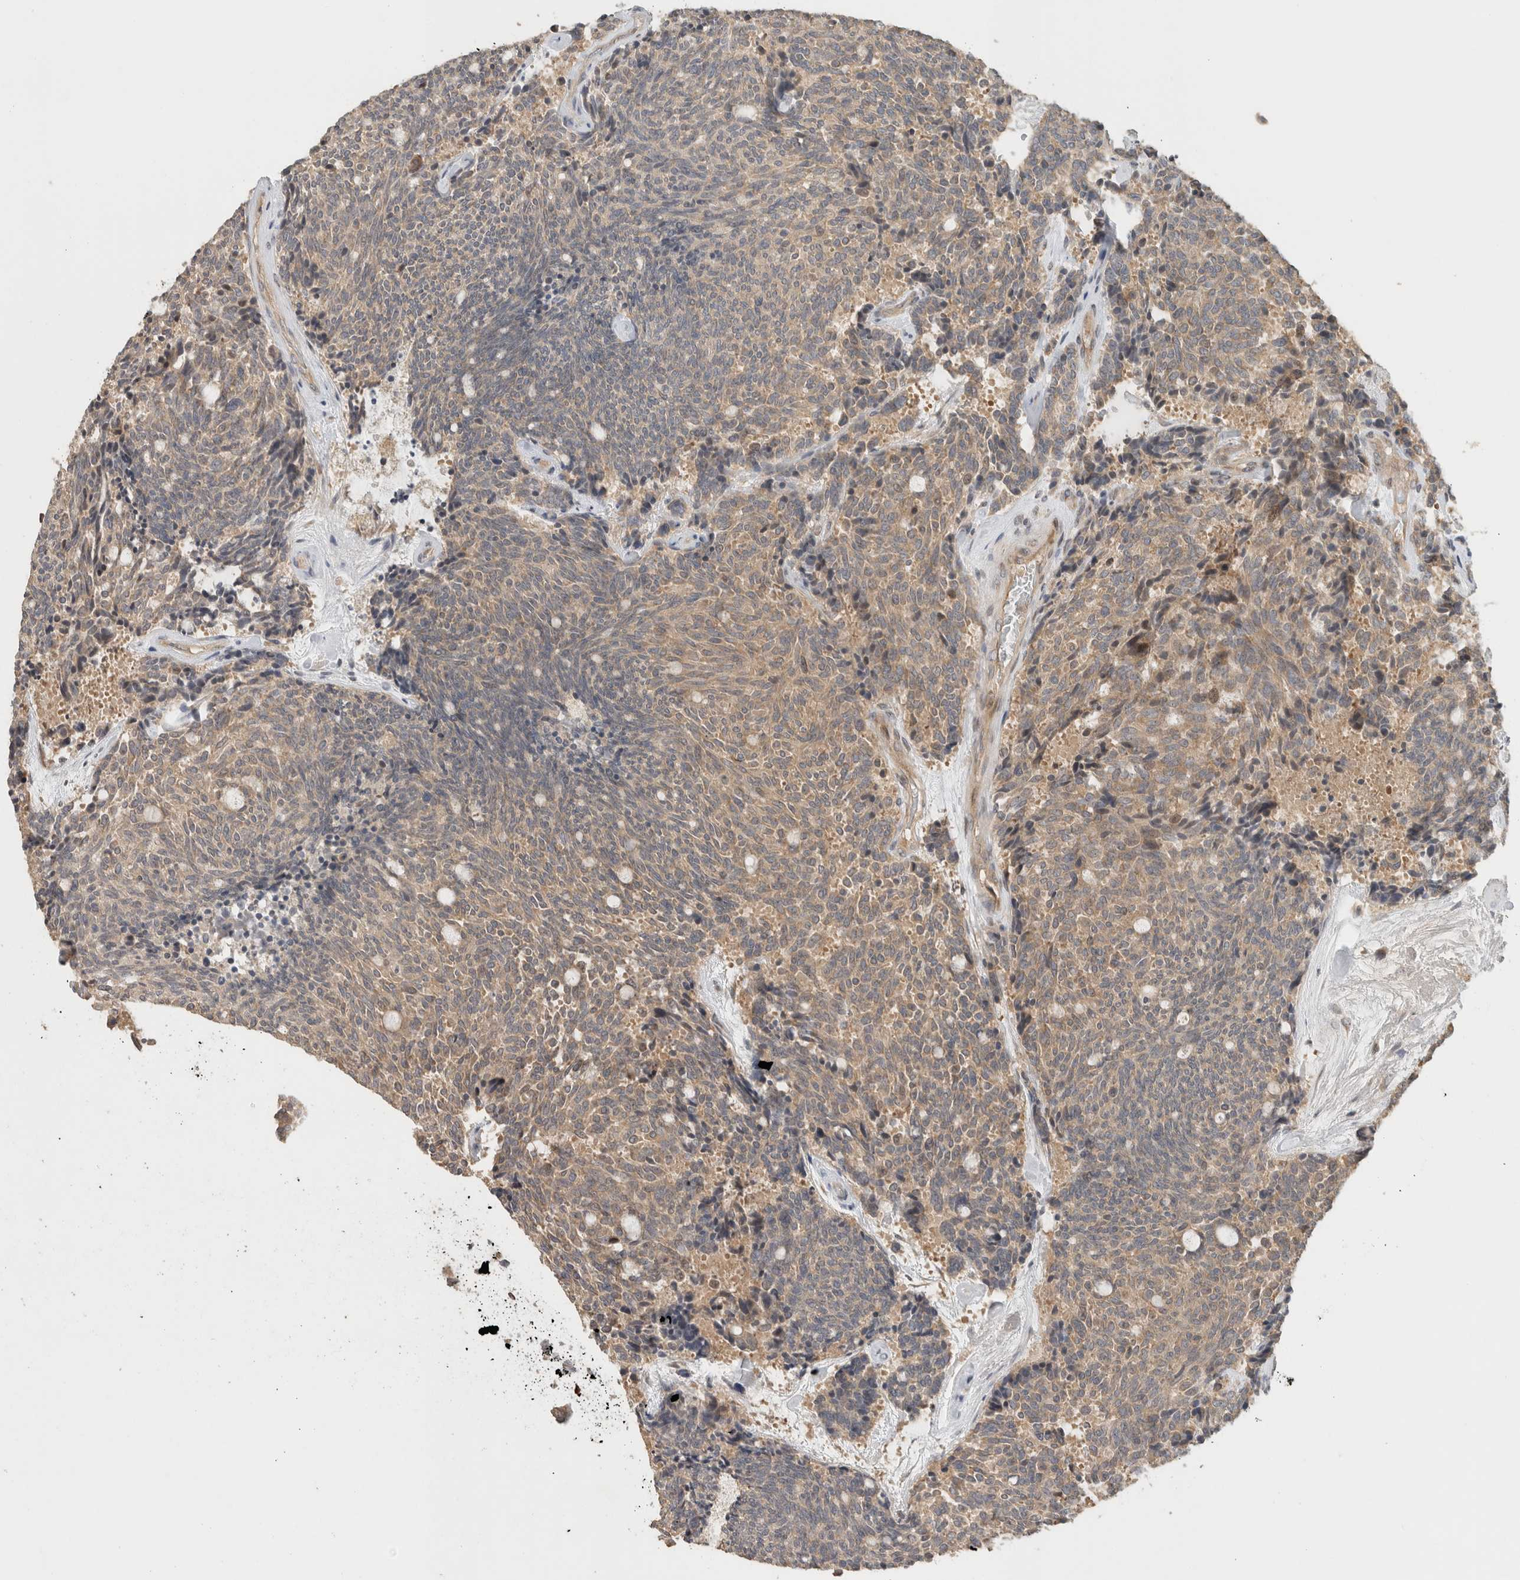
{"staining": {"intensity": "weak", "quantity": "25%-75%", "location": "cytoplasmic/membranous"}, "tissue": "carcinoid", "cell_type": "Tumor cells", "image_type": "cancer", "snomed": [{"axis": "morphology", "description": "Carcinoid, malignant, NOS"}, {"axis": "topography", "description": "Pancreas"}], "caption": "Immunohistochemistry (IHC) micrograph of neoplastic tissue: human carcinoid stained using immunohistochemistry (IHC) shows low levels of weak protein expression localized specifically in the cytoplasmic/membranous of tumor cells, appearing as a cytoplasmic/membranous brown color.", "gene": "PUM1", "patient": {"sex": "female", "age": 54}}